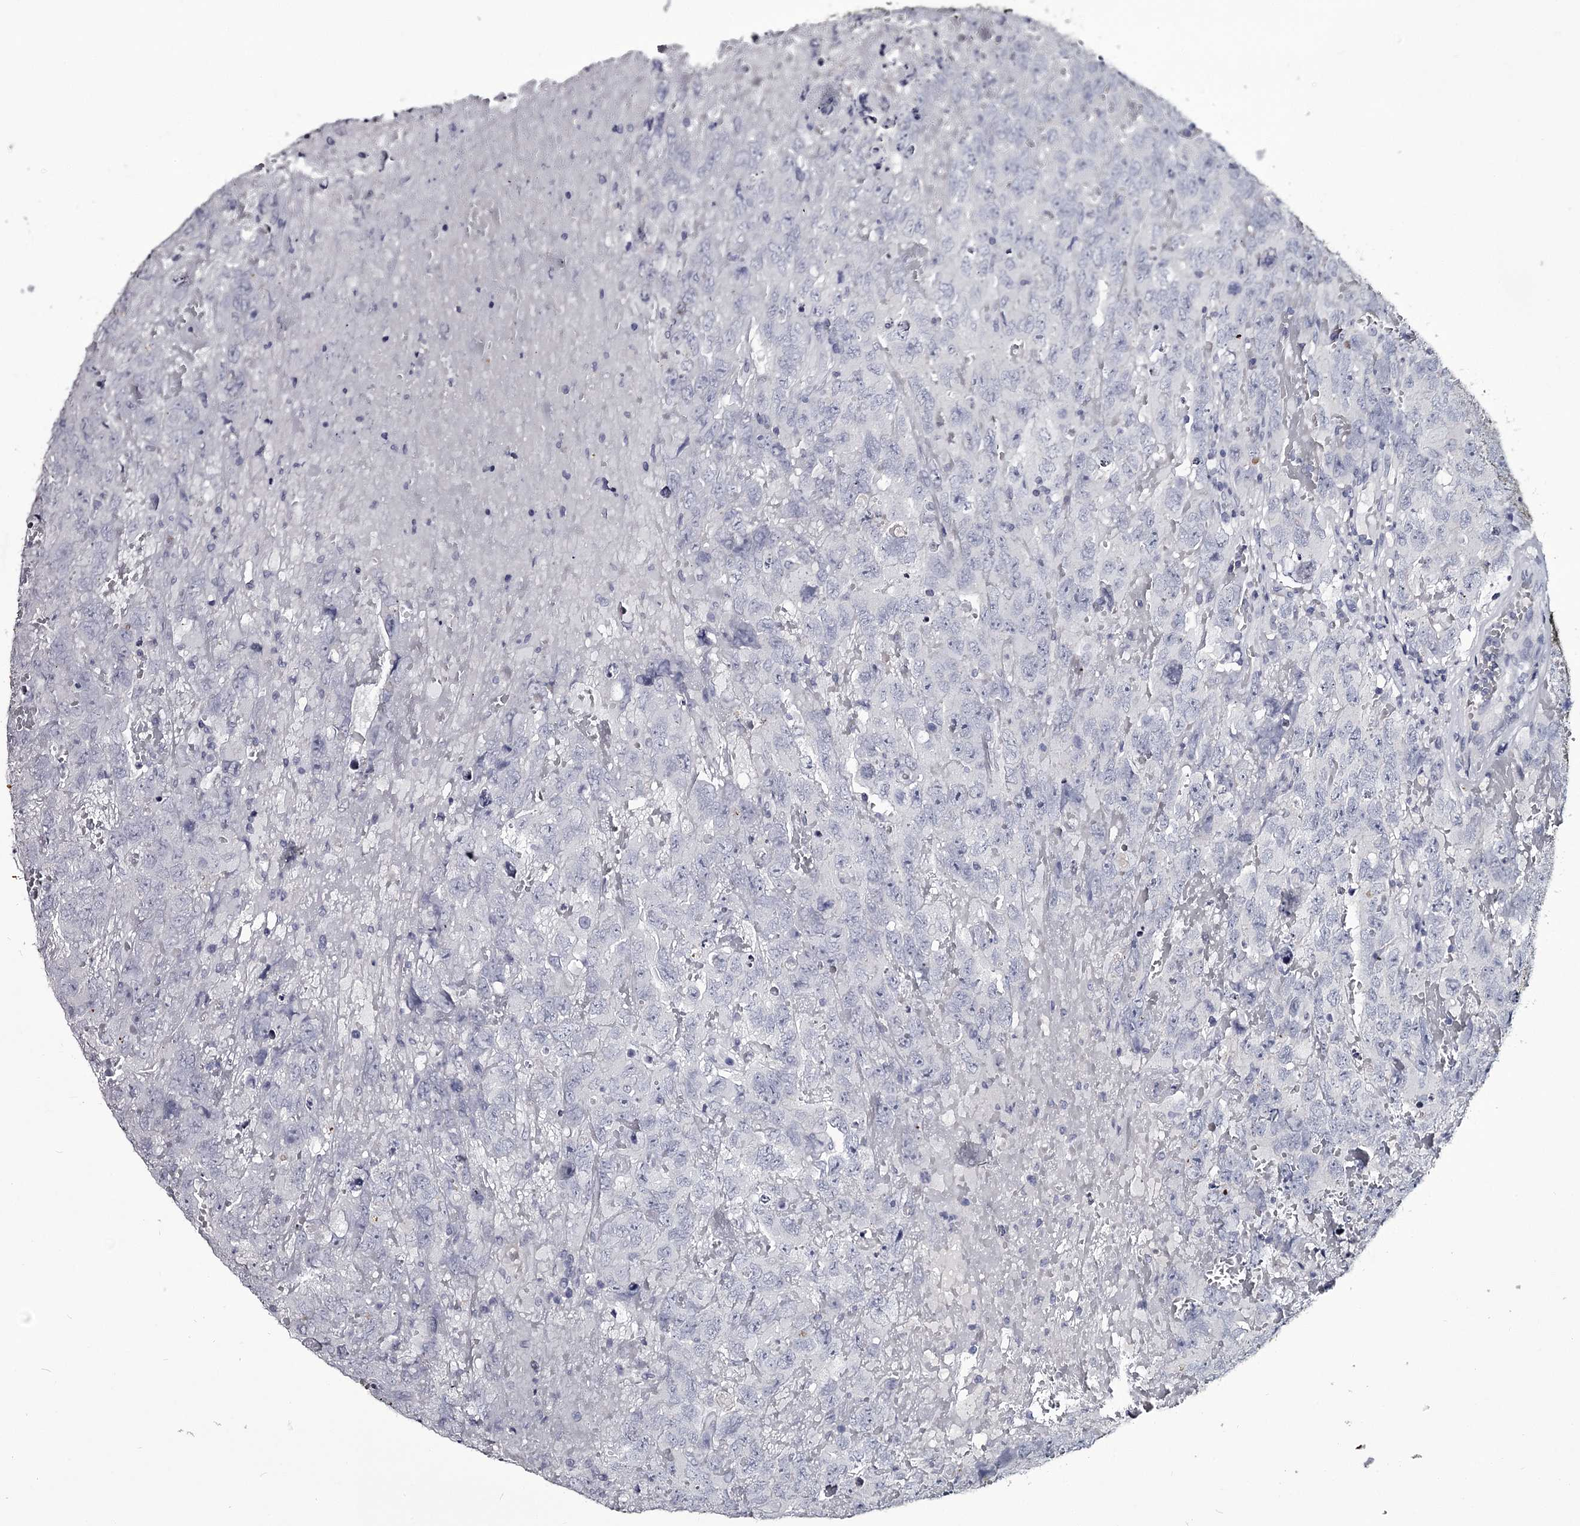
{"staining": {"intensity": "negative", "quantity": "none", "location": "none"}, "tissue": "testis cancer", "cell_type": "Tumor cells", "image_type": "cancer", "snomed": [{"axis": "morphology", "description": "Carcinoma, Embryonal, NOS"}, {"axis": "topography", "description": "Testis"}], "caption": "An immunohistochemistry (IHC) image of testis embryonal carcinoma is shown. There is no staining in tumor cells of testis embryonal carcinoma. The staining is performed using DAB (3,3'-diaminobenzidine) brown chromogen with nuclei counter-stained in using hematoxylin.", "gene": "DAO", "patient": {"sex": "male", "age": 45}}